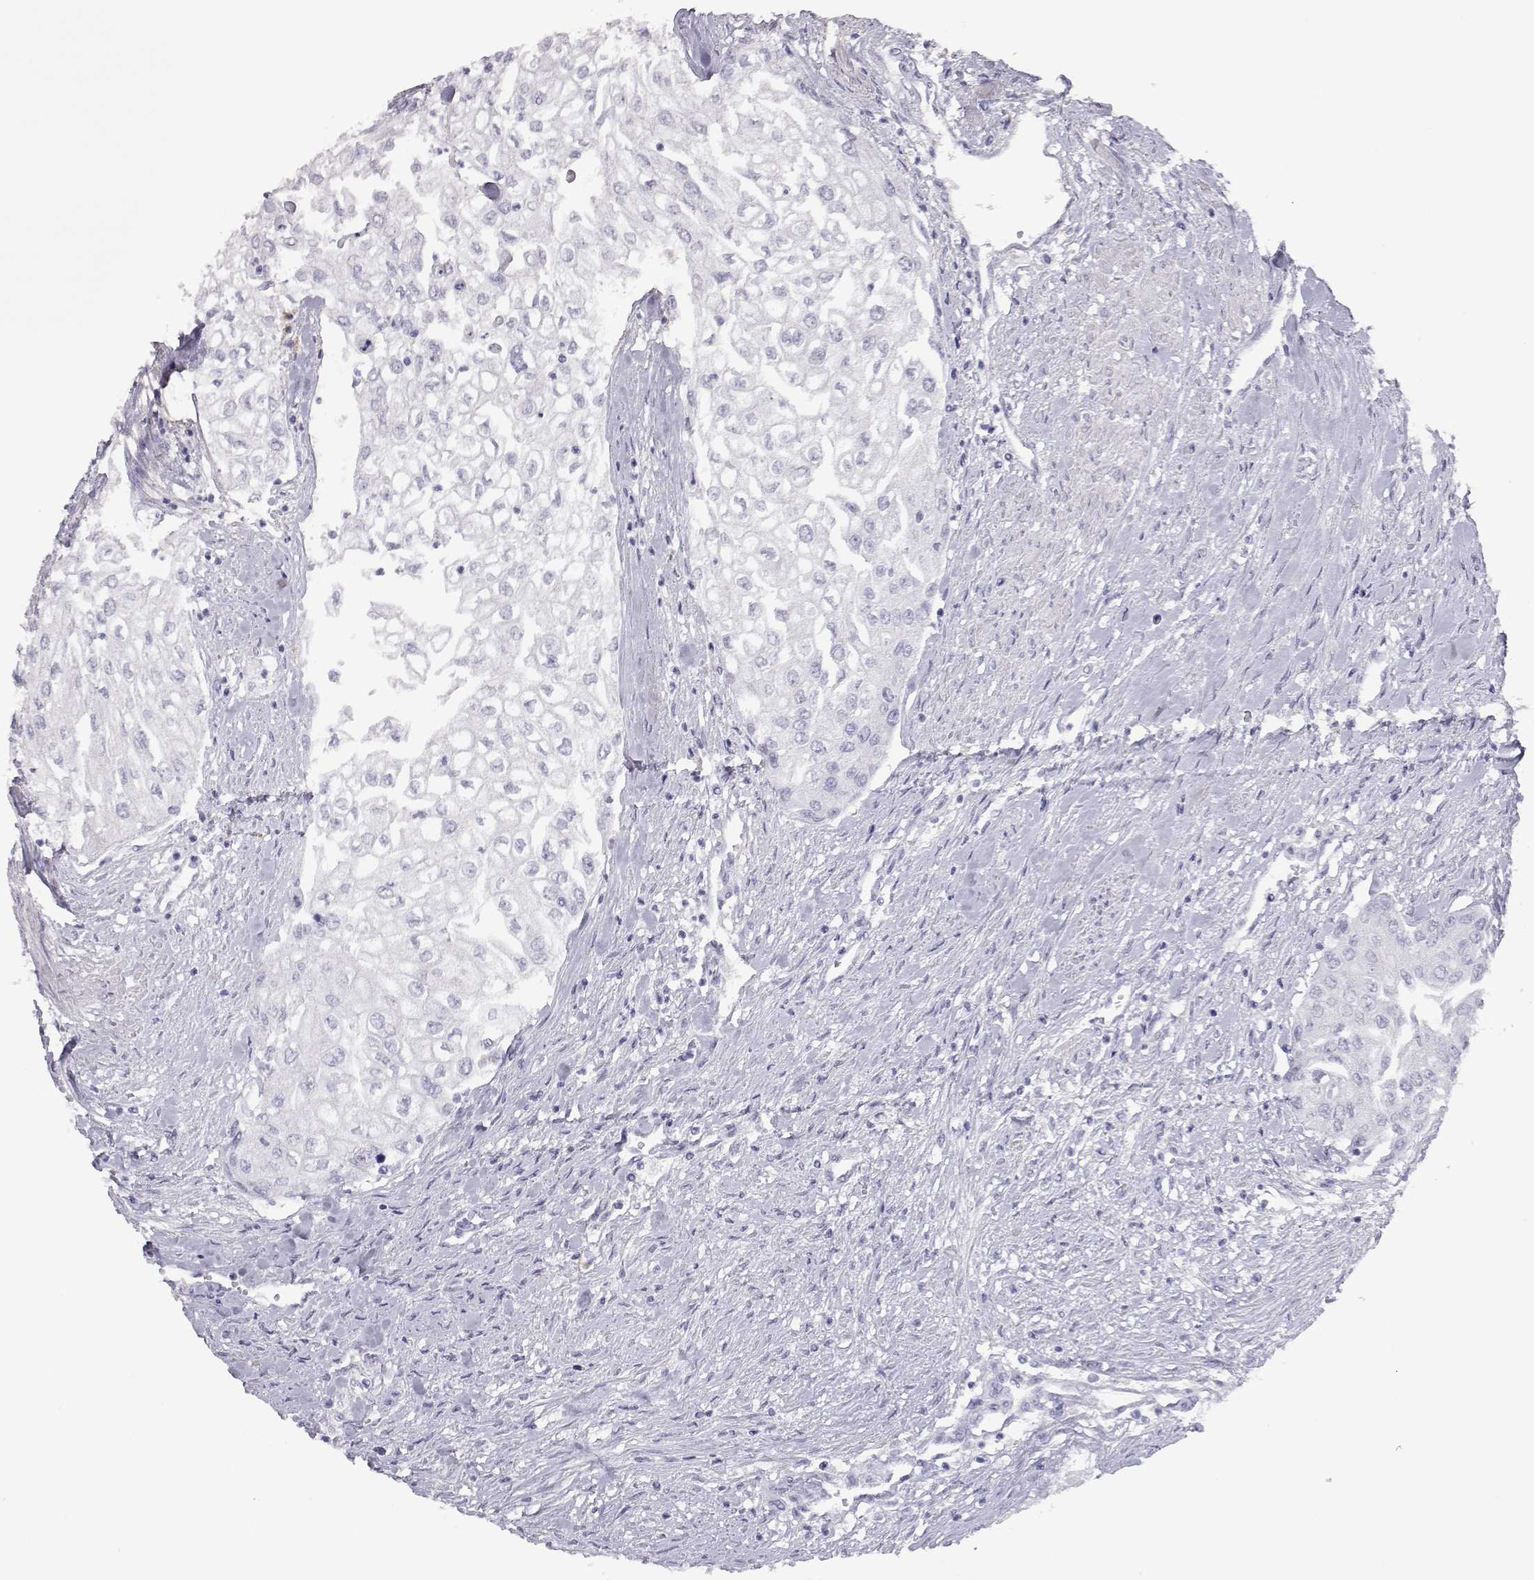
{"staining": {"intensity": "negative", "quantity": "none", "location": "none"}, "tissue": "urothelial cancer", "cell_type": "Tumor cells", "image_type": "cancer", "snomed": [{"axis": "morphology", "description": "Urothelial carcinoma, High grade"}, {"axis": "topography", "description": "Urinary bladder"}], "caption": "Urothelial cancer was stained to show a protein in brown. There is no significant expression in tumor cells.", "gene": "PMCH", "patient": {"sex": "male", "age": 62}}